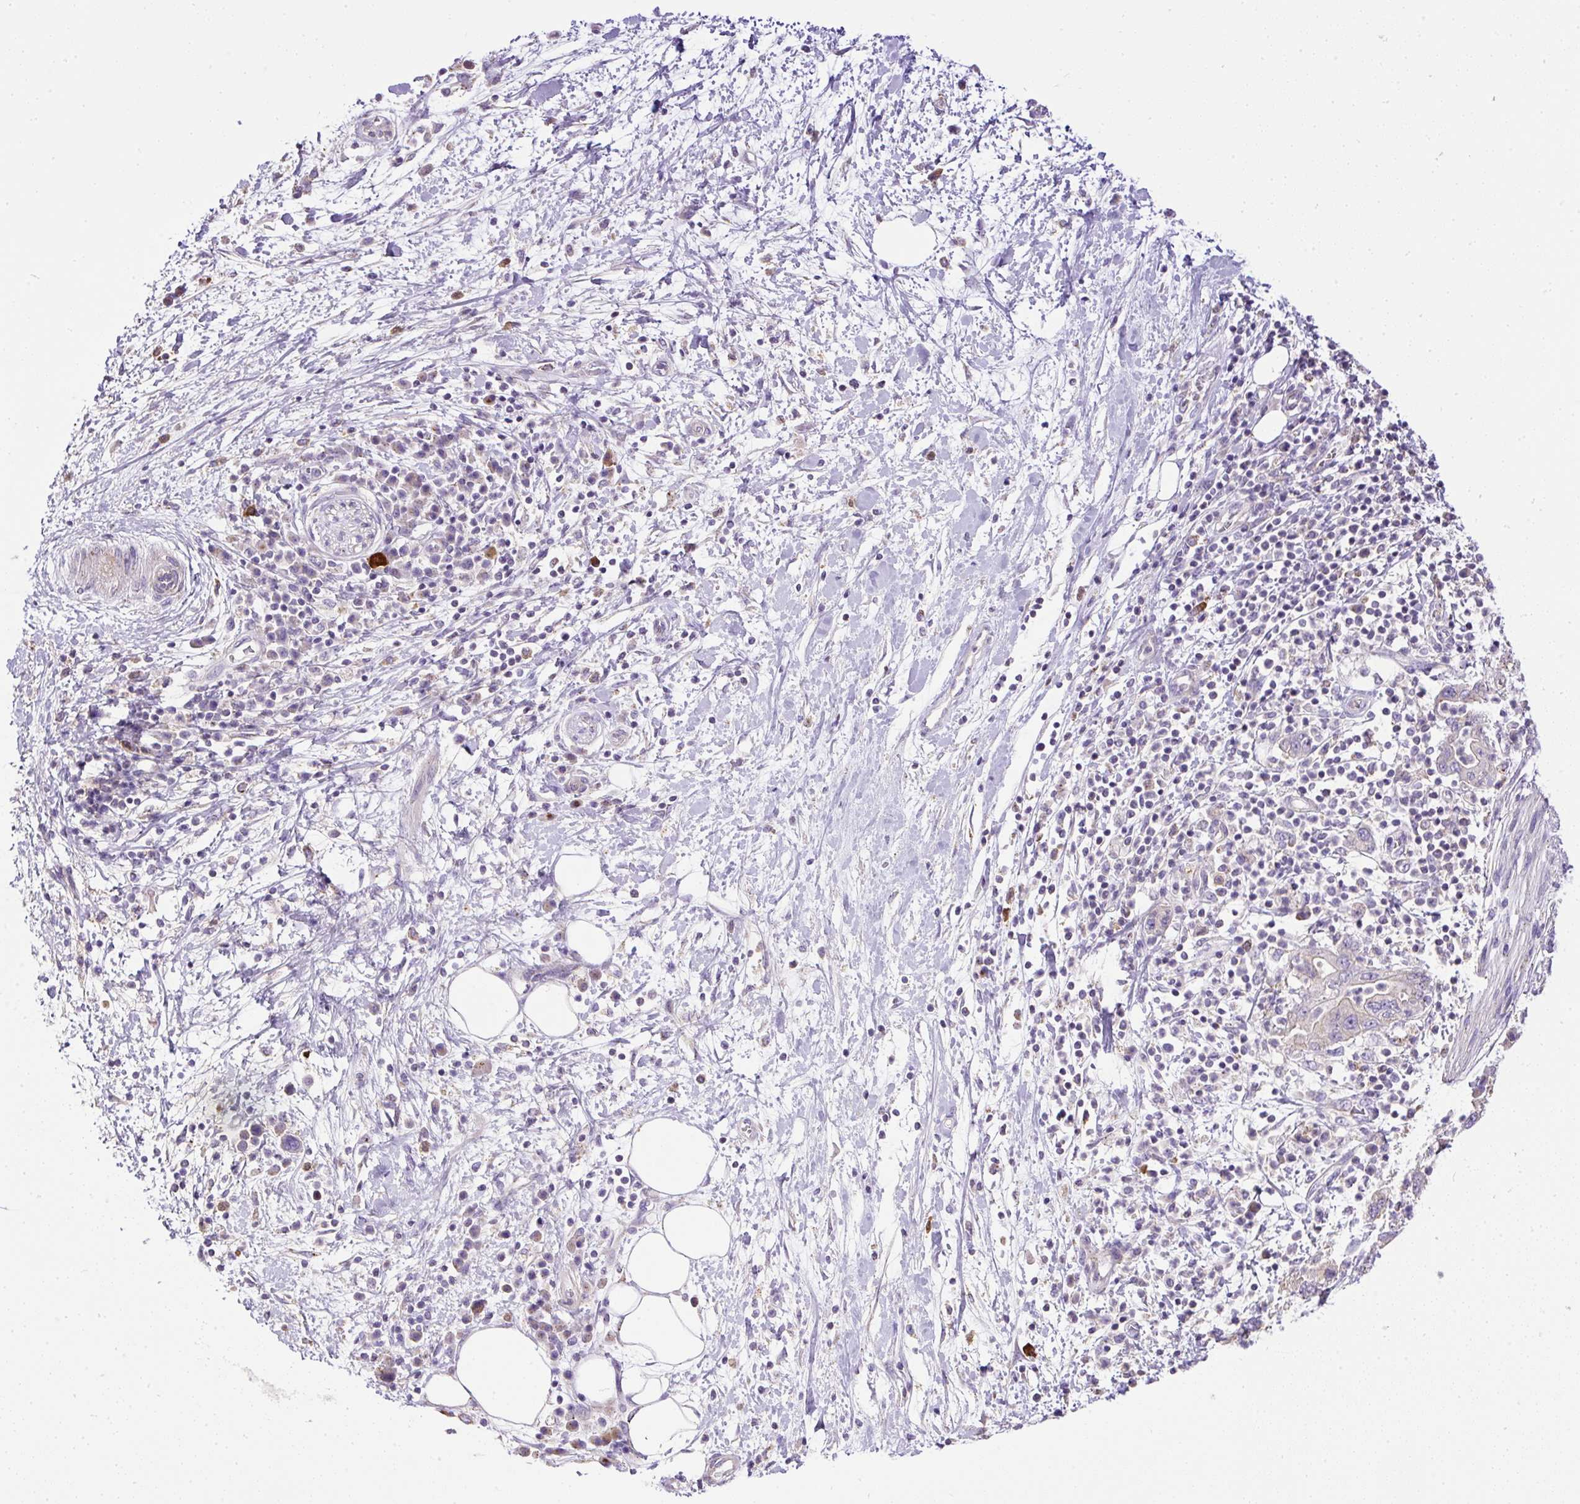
{"staining": {"intensity": "negative", "quantity": "none", "location": "none"}, "tissue": "pancreatic cancer", "cell_type": "Tumor cells", "image_type": "cancer", "snomed": [{"axis": "morphology", "description": "Adenocarcinoma, NOS"}, {"axis": "topography", "description": "Pancreas"}], "caption": "Tumor cells are negative for brown protein staining in pancreatic cancer.", "gene": "CFAP47", "patient": {"sex": "female", "age": 73}}